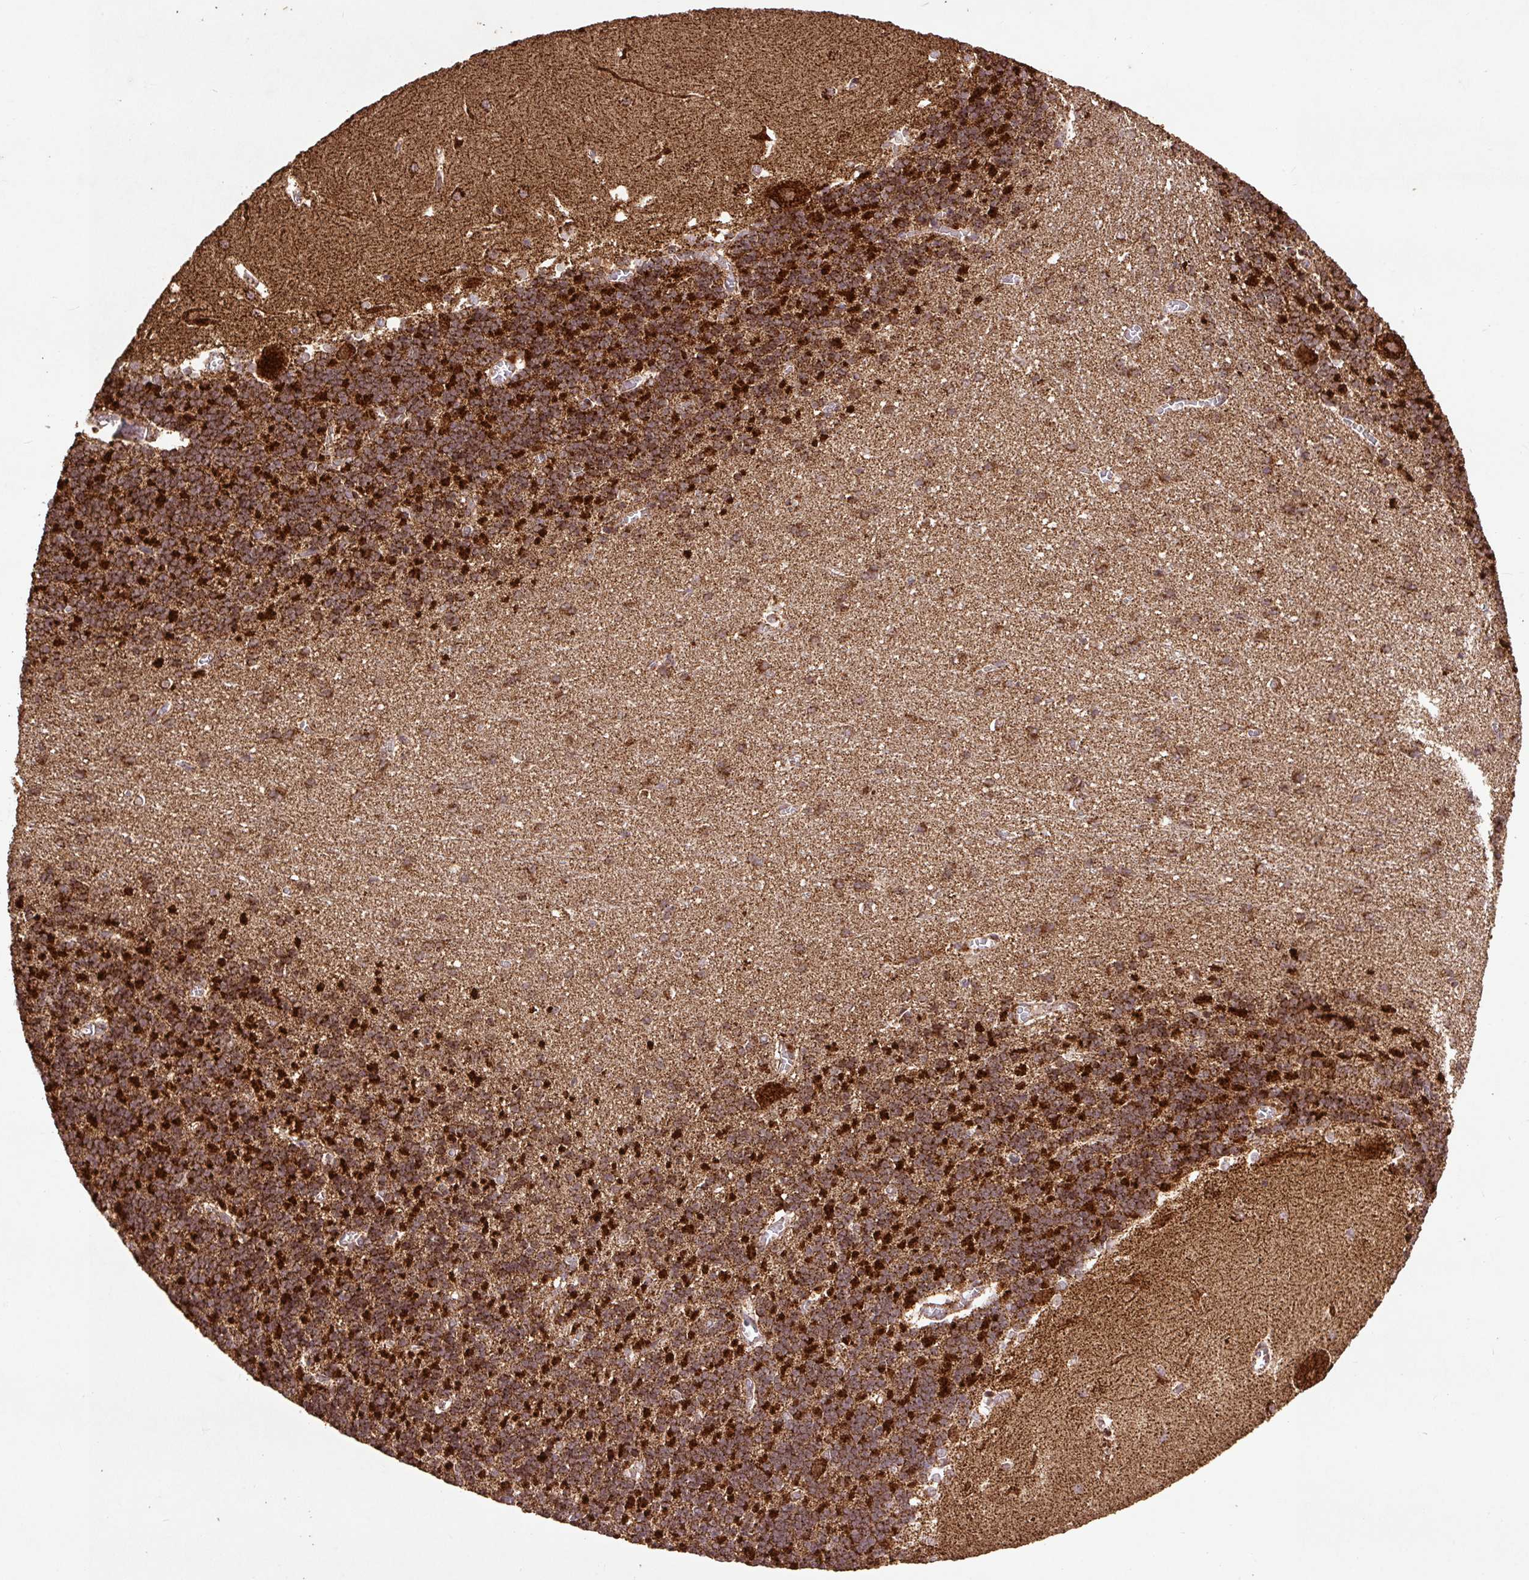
{"staining": {"intensity": "strong", "quantity": "25%-75%", "location": "cytoplasmic/membranous"}, "tissue": "cerebellum", "cell_type": "Cells in granular layer", "image_type": "normal", "snomed": [{"axis": "morphology", "description": "Normal tissue, NOS"}, {"axis": "topography", "description": "Cerebellum"}], "caption": "Cerebellum stained for a protein (brown) displays strong cytoplasmic/membranous positive positivity in about 25%-75% of cells in granular layer.", "gene": "ATP5F1A", "patient": {"sex": "male", "age": 37}}